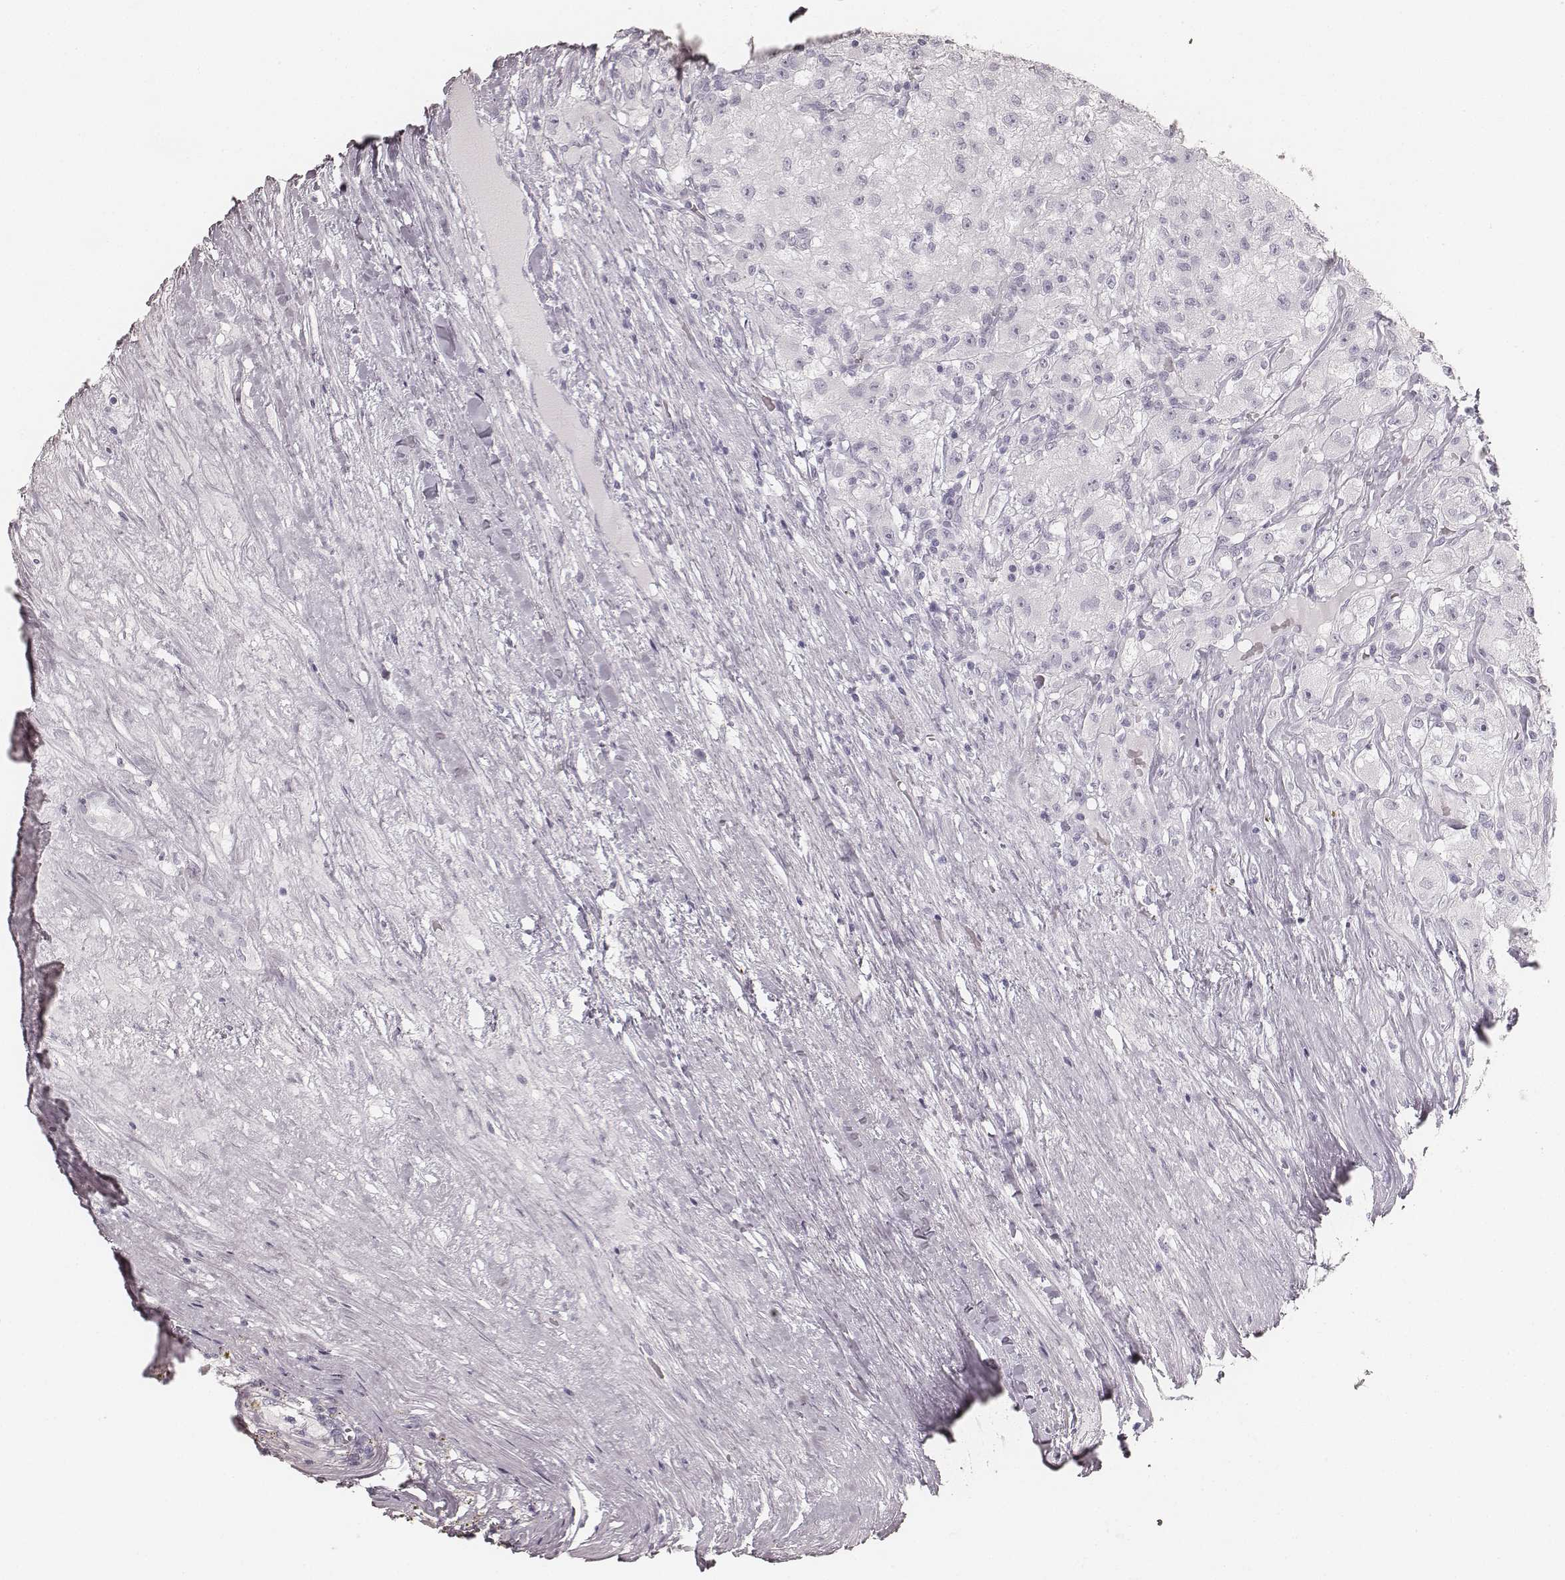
{"staining": {"intensity": "negative", "quantity": "none", "location": "none"}, "tissue": "renal cancer", "cell_type": "Tumor cells", "image_type": "cancer", "snomed": [{"axis": "morphology", "description": "Adenocarcinoma, NOS"}, {"axis": "topography", "description": "Kidney"}], "caption": "IHC histopathology image of human adenocarcinoma (renal) stained for a protein (brown), which reveals no expression in tumor cells.", "gene": "KRT34", "patient": {"sex": "female", "age": 67}}